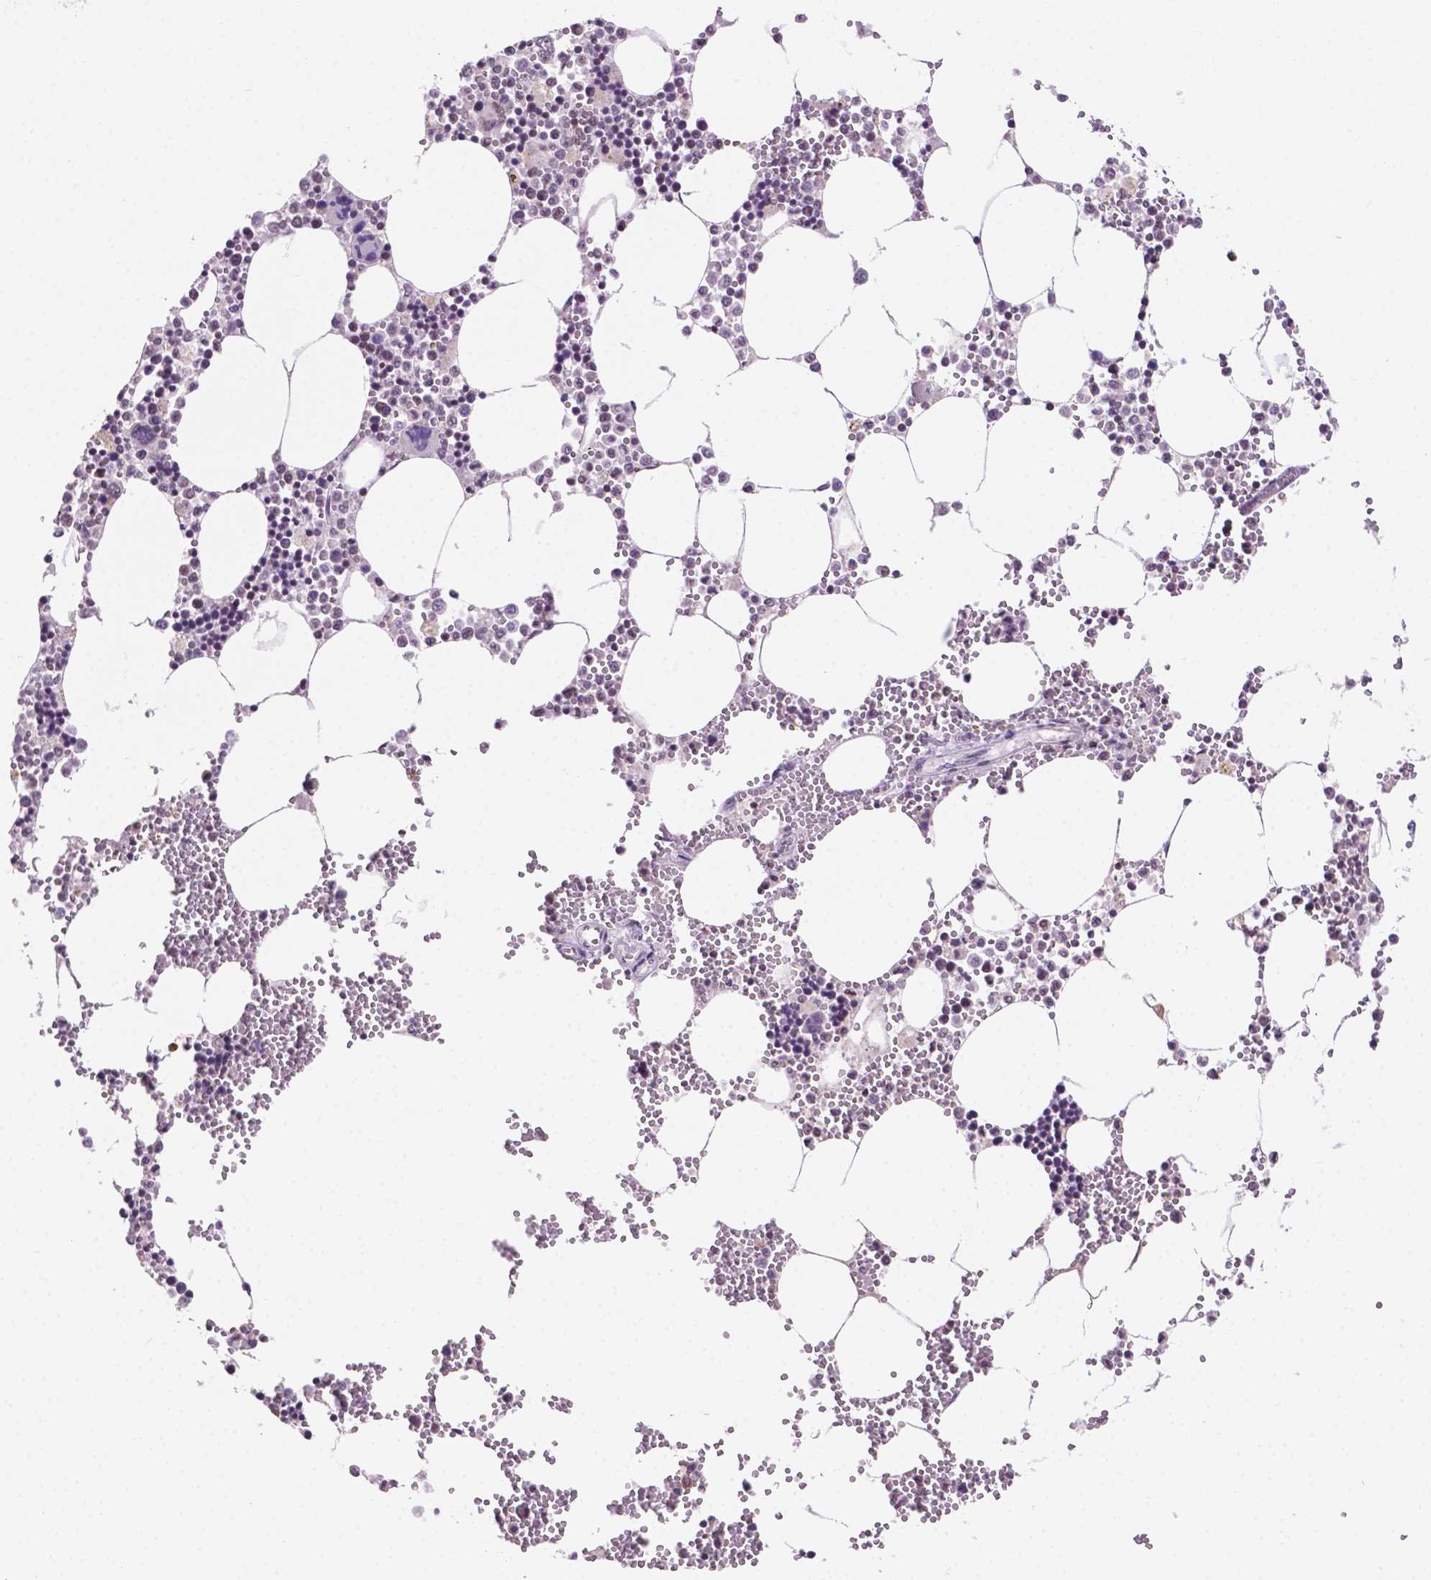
{"staining": {"intensity": "strong", "quantity": "<25%", "location": "cytoplasmic/membranous,nuclear"}, "tissue": "bone marrow", "cell_type": "Hematopoietic cells", "image_type": "normal", "snomed": [{"axis": "morphology", "description": "Normal tissue, NOS"}, {"axis": "topography", "description": "Bone marrow"}], "caption": "A histopathology image of bone marrow stained for a protein displays strong cytoplasmic/membranous,nuclear brown staining in hematopoietic cells. Ihc stains the protein in brown and the nuclei are stained blue.", "gene": "PTPN6", "patient": {"sex": "male", "age": 54}}